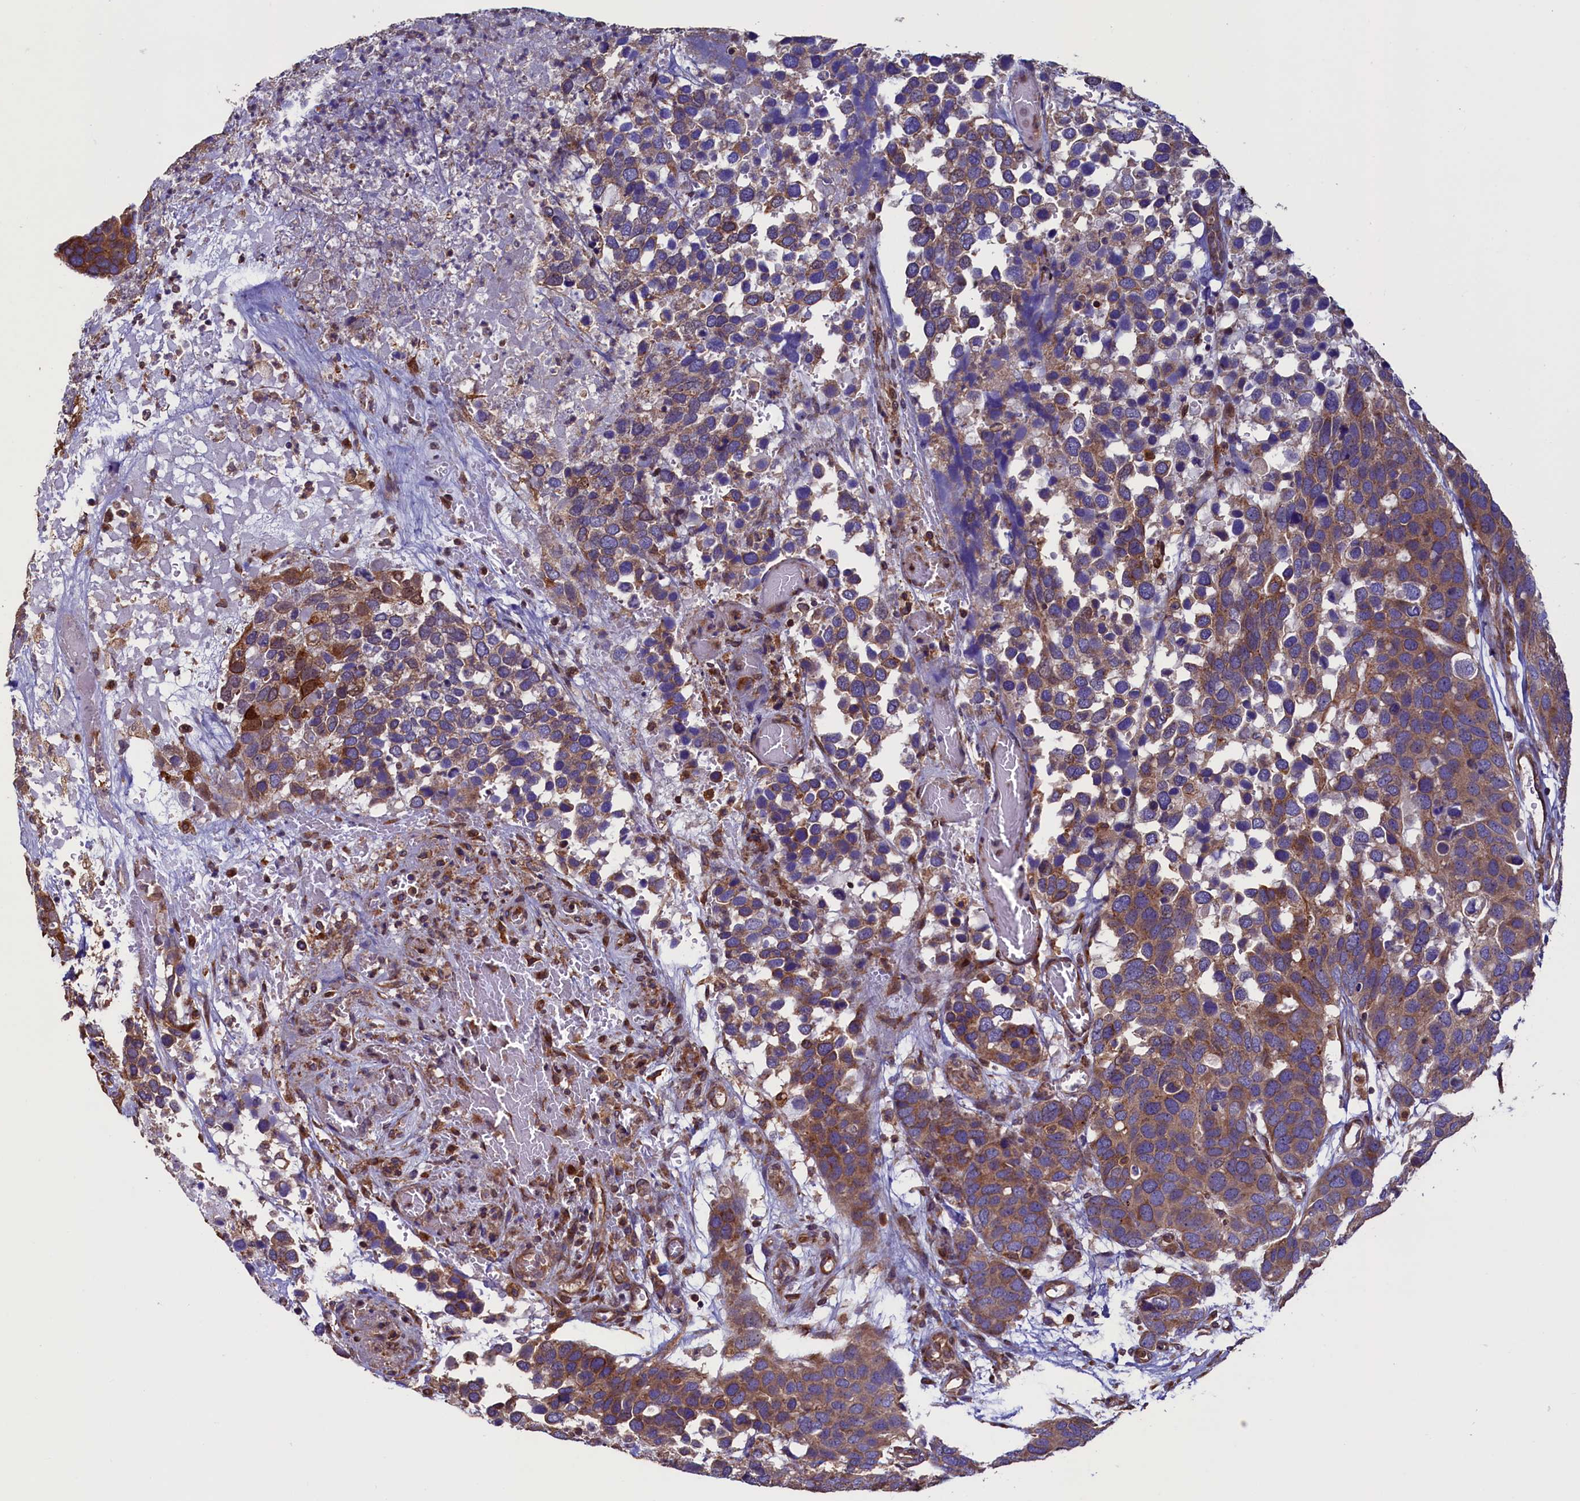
{"staining": {"intensity": "moderate", "quantity": ">75%", "location": "cytoplasmic/membranous"}, "tissue": "breast cancer", "cell_type": "Tumor cells", "image_type": "cancer", "snomed": [{"axis": "morphology", "description": "Duct carcinoma"}, {"axis": "topography", "description": "Breast"}], "caption": "Tumor cells show medium levels of moderate cytoplasmic/membranous positivity in approximately >75% of cells in human breast cancer (infiltrating ductal carcinoma).", "gene": "ATXN2L", "patient": {"sex": "female", "age": 83}}